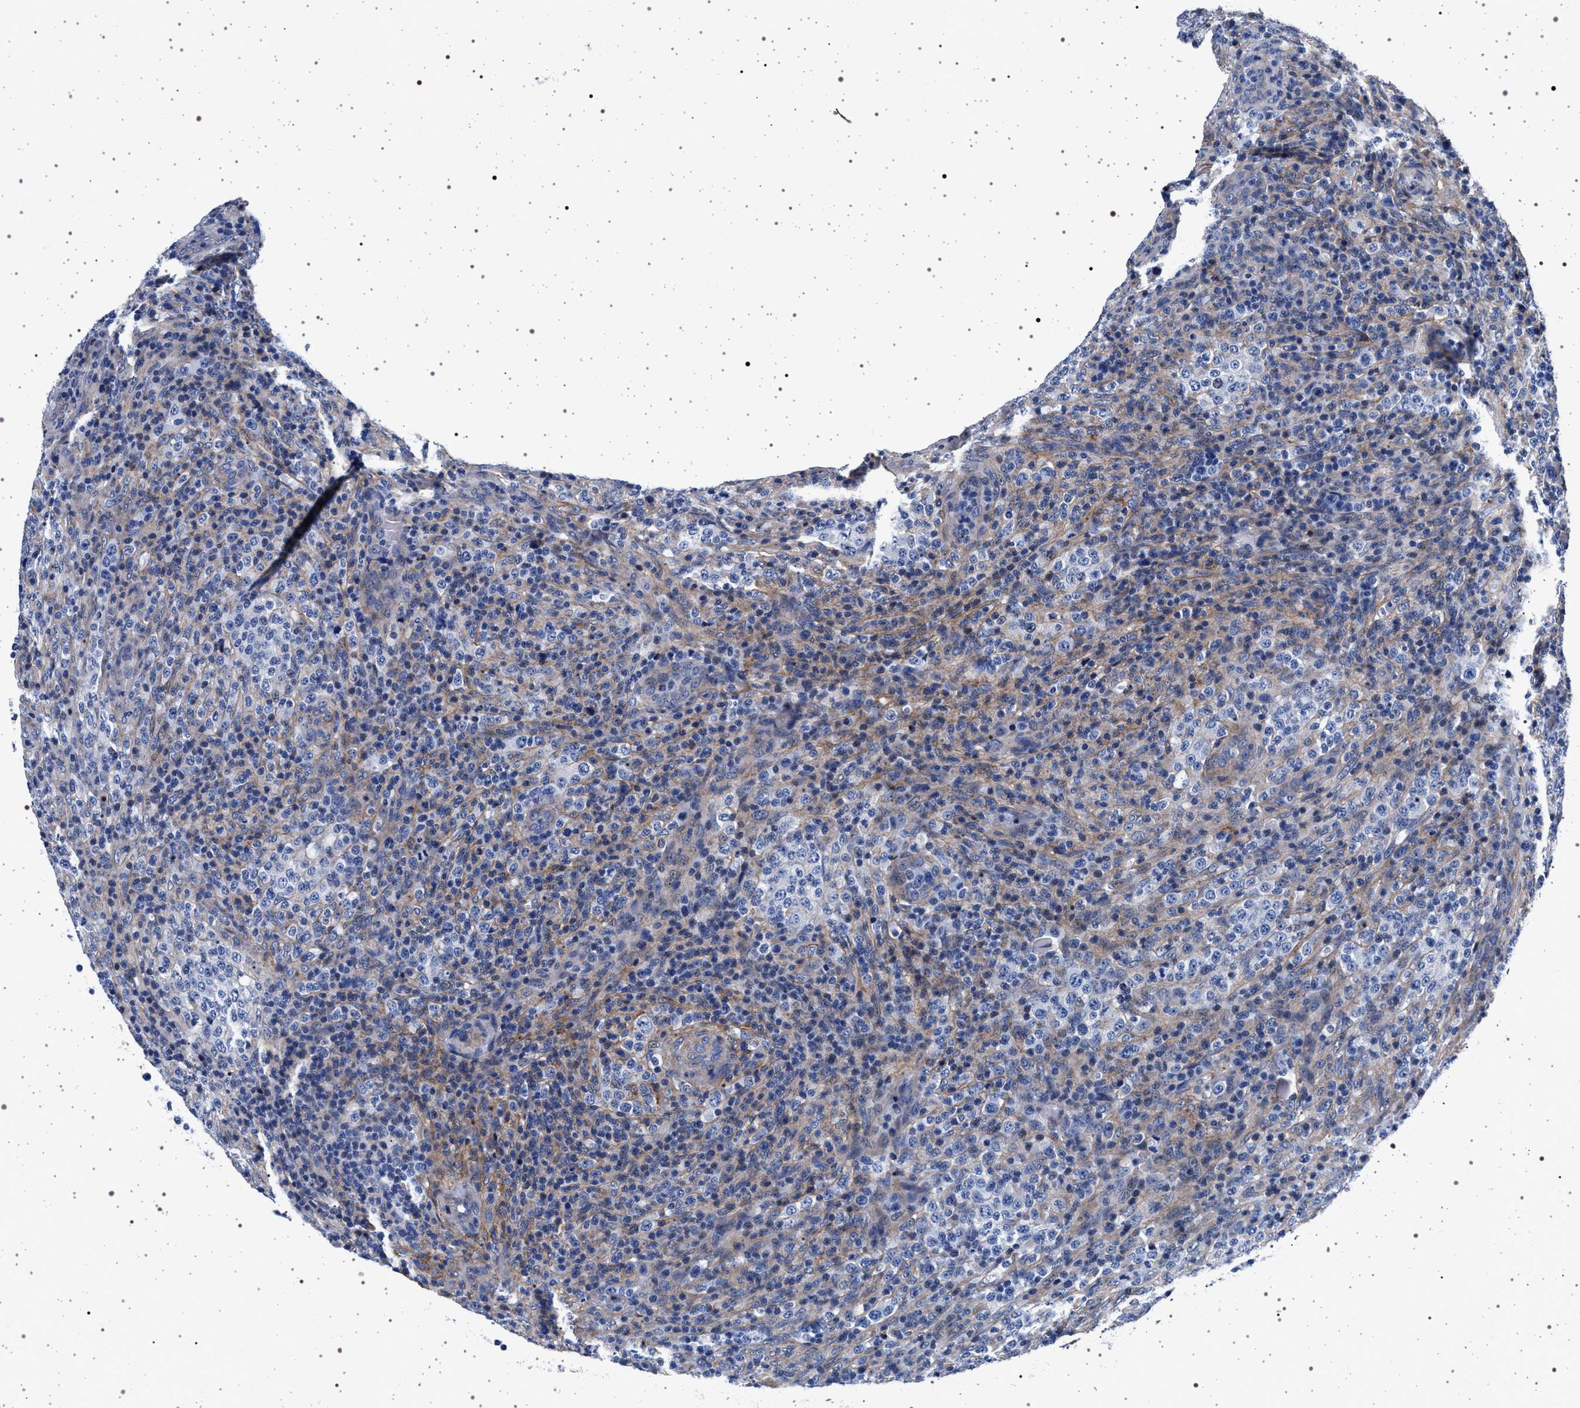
{"staining": {"intensity": "negative", "quantity": "none", "location": "none"}, "tissue": "lymphoma", "cell_type": "Tumor cells", "image_type": "cancer", "snomed": [{"axis": "morphology", "description": "Malignant lymphoma, non-Hodgkin's type, High grade"}, {"axis": "topography", "description": "Lymph node"}], "caption": "The IHC micrograph has no significant expression in tumor cells of lymphoma tissue. (DAB (3,3'-diaminobenzidine) immunohistochemistry (IHC), high magnification).", "gene": "SLC9A1", "patient": {"sex": "female", "age": 76}}